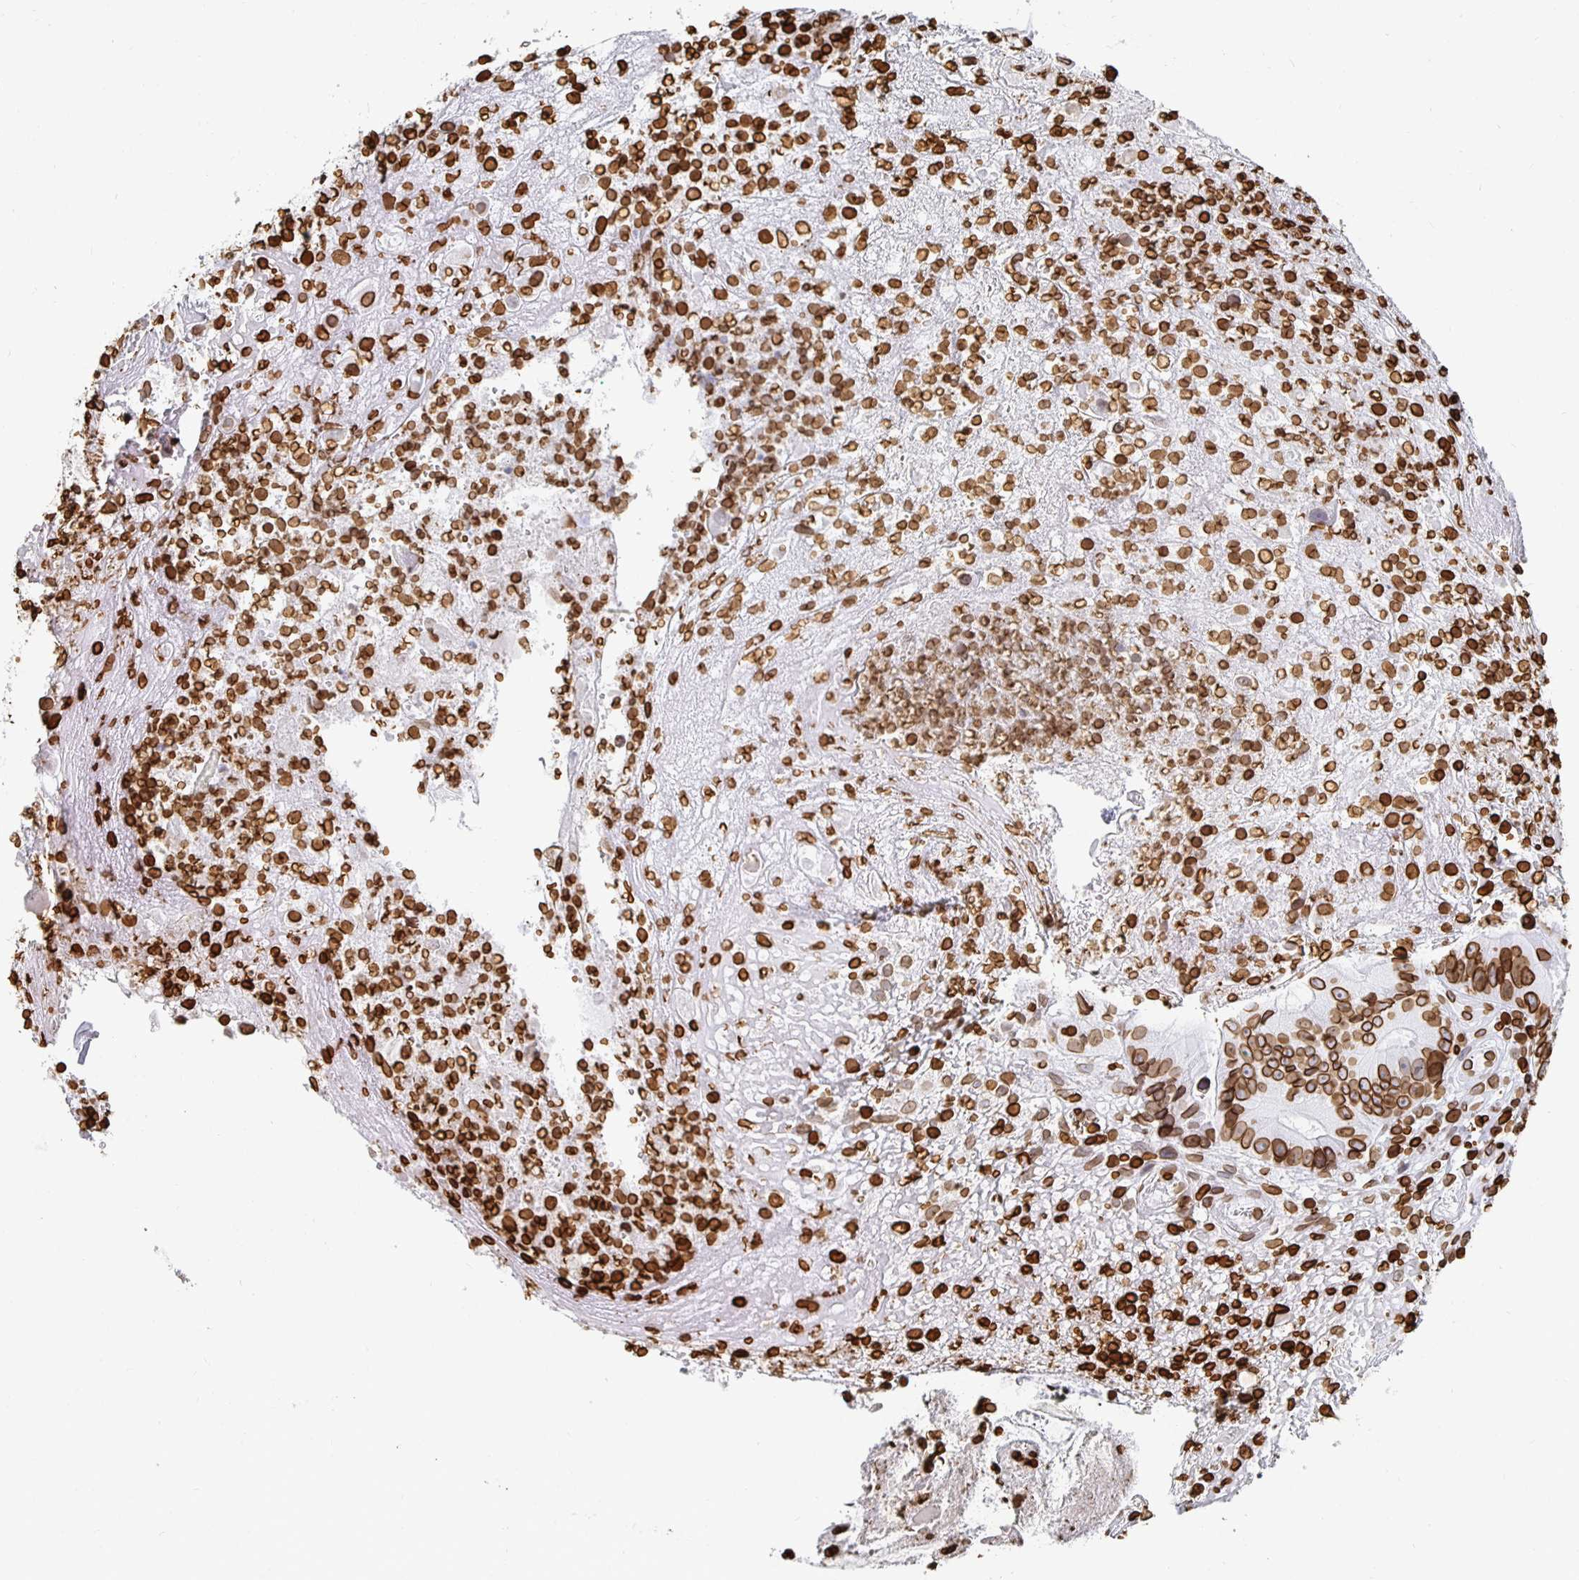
{"staining": {"intensity": "moderate", "quantity": ">75%", "location": "cytoplasmic/membranous,nuclear"}, "tissue": "colorectal cancer", "cell_type": "Tumor cells", "image_type": "cancer", "snomed": [{"axis": "morphology", "description": "Adenocarcinoma, NOS"}, {"axis": "topography", "description": "Colon"}], "caption": "Brown immunohistochemical staining in colorectal cancer (adenocarcinoma) demonstrates moderate cytoplasmic/membranous and nuclear expression in about >75% of tumor cells.", "gene": "LMNB1", "patient": {"sex": "female", "age": 86}}